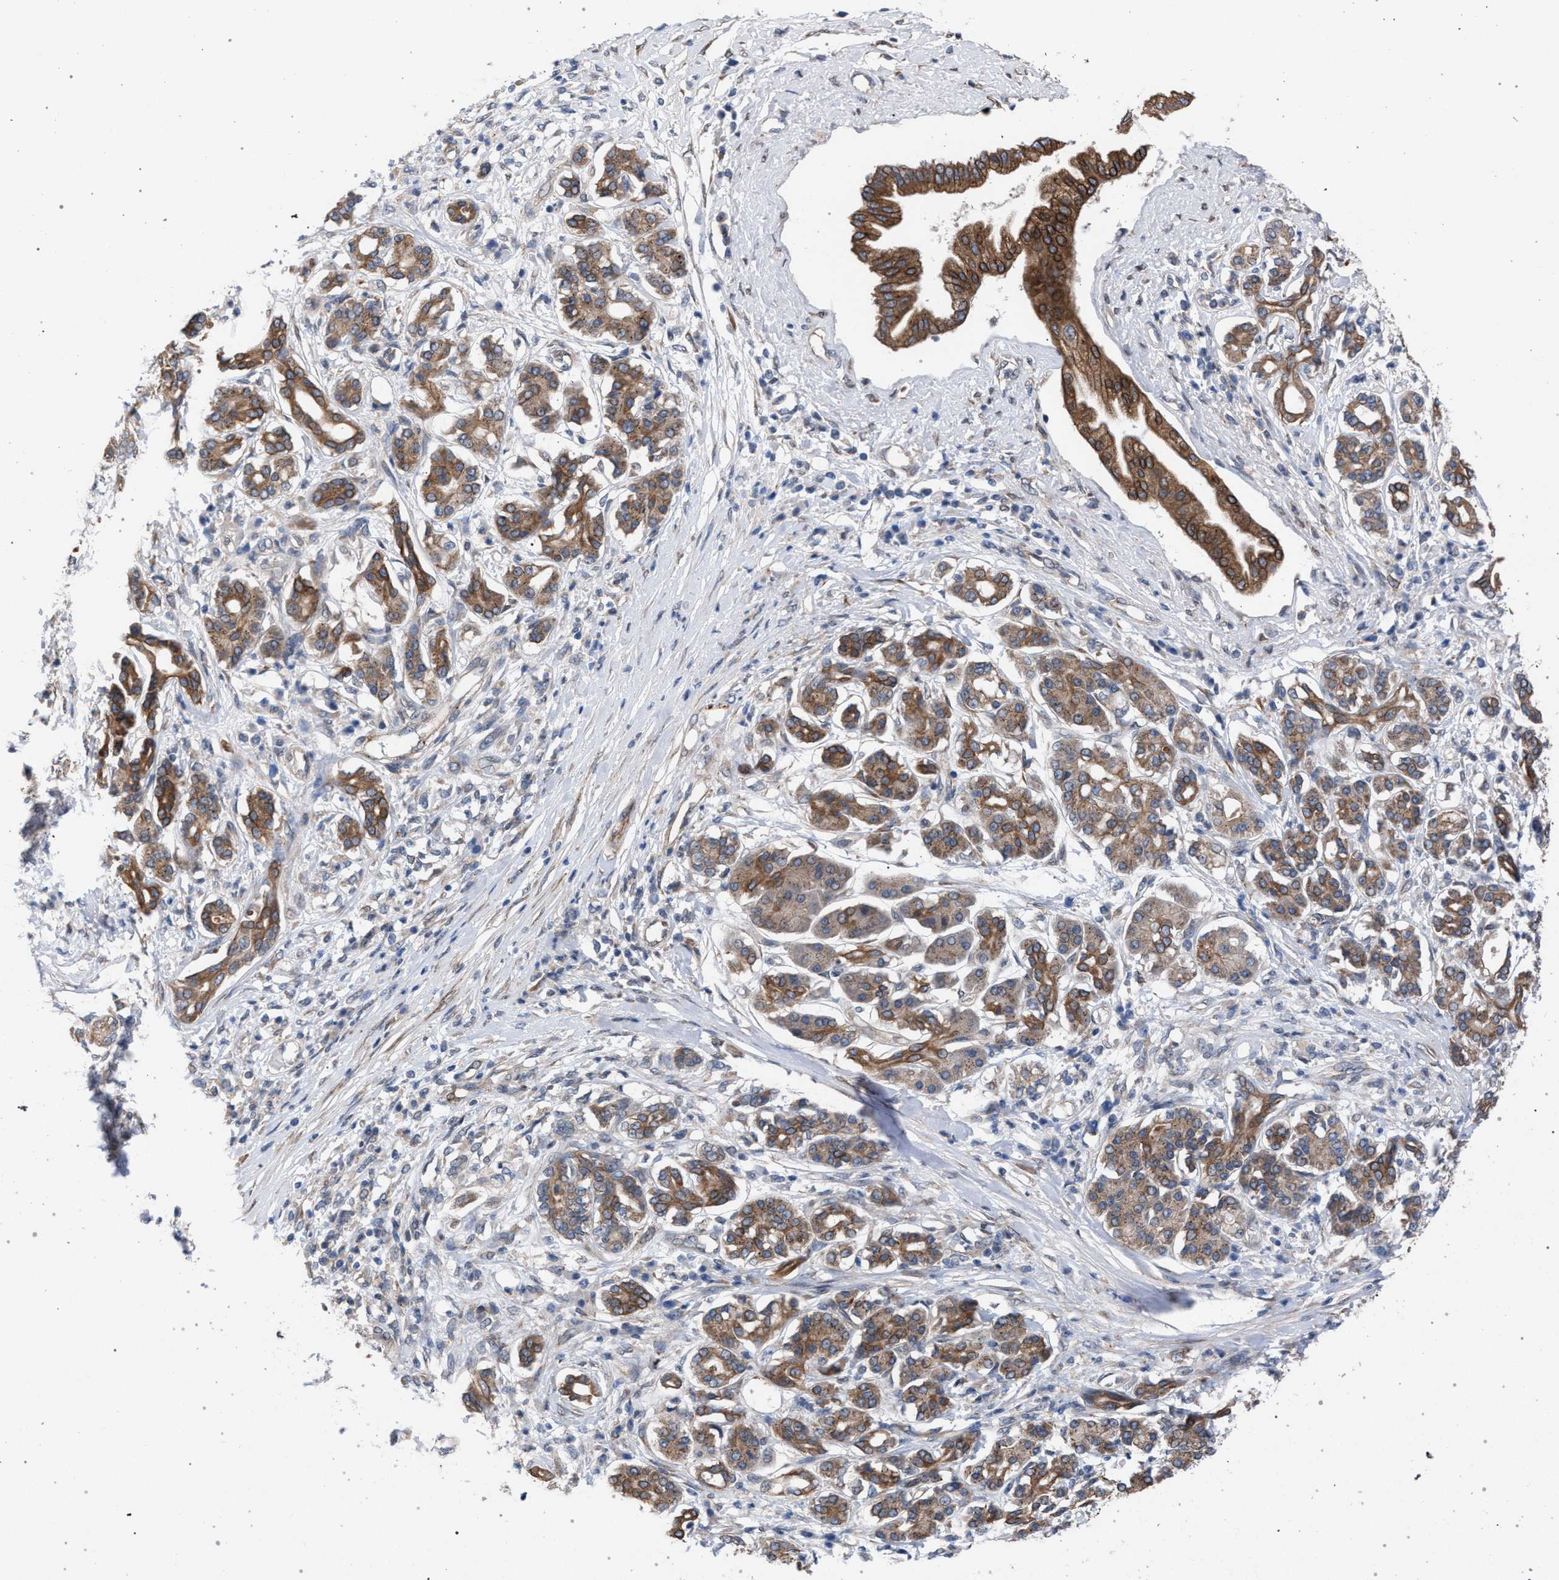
{"staining": {"intensity": "moderate", "quantity": ">75%", "location": "cytoplasmic/membranous"}, "tissue": "pancreatic cancer", "cell_type": "Tumor cells", "image_type": "cancer", "snomed": [{"axis": "morphology", "description": "Adenocarcinoma, NOS"}, {"axis": "topography", "description": "Pancreas"}], "caption": "Pancreatic cancer was stained to show a protein in brown. There is medium levels of moderate cytoplasmic/membranous staining in about >75% of tumor cells.", "gene": "ARPC5L", "patient": {"sex": "female", "age": 56}}